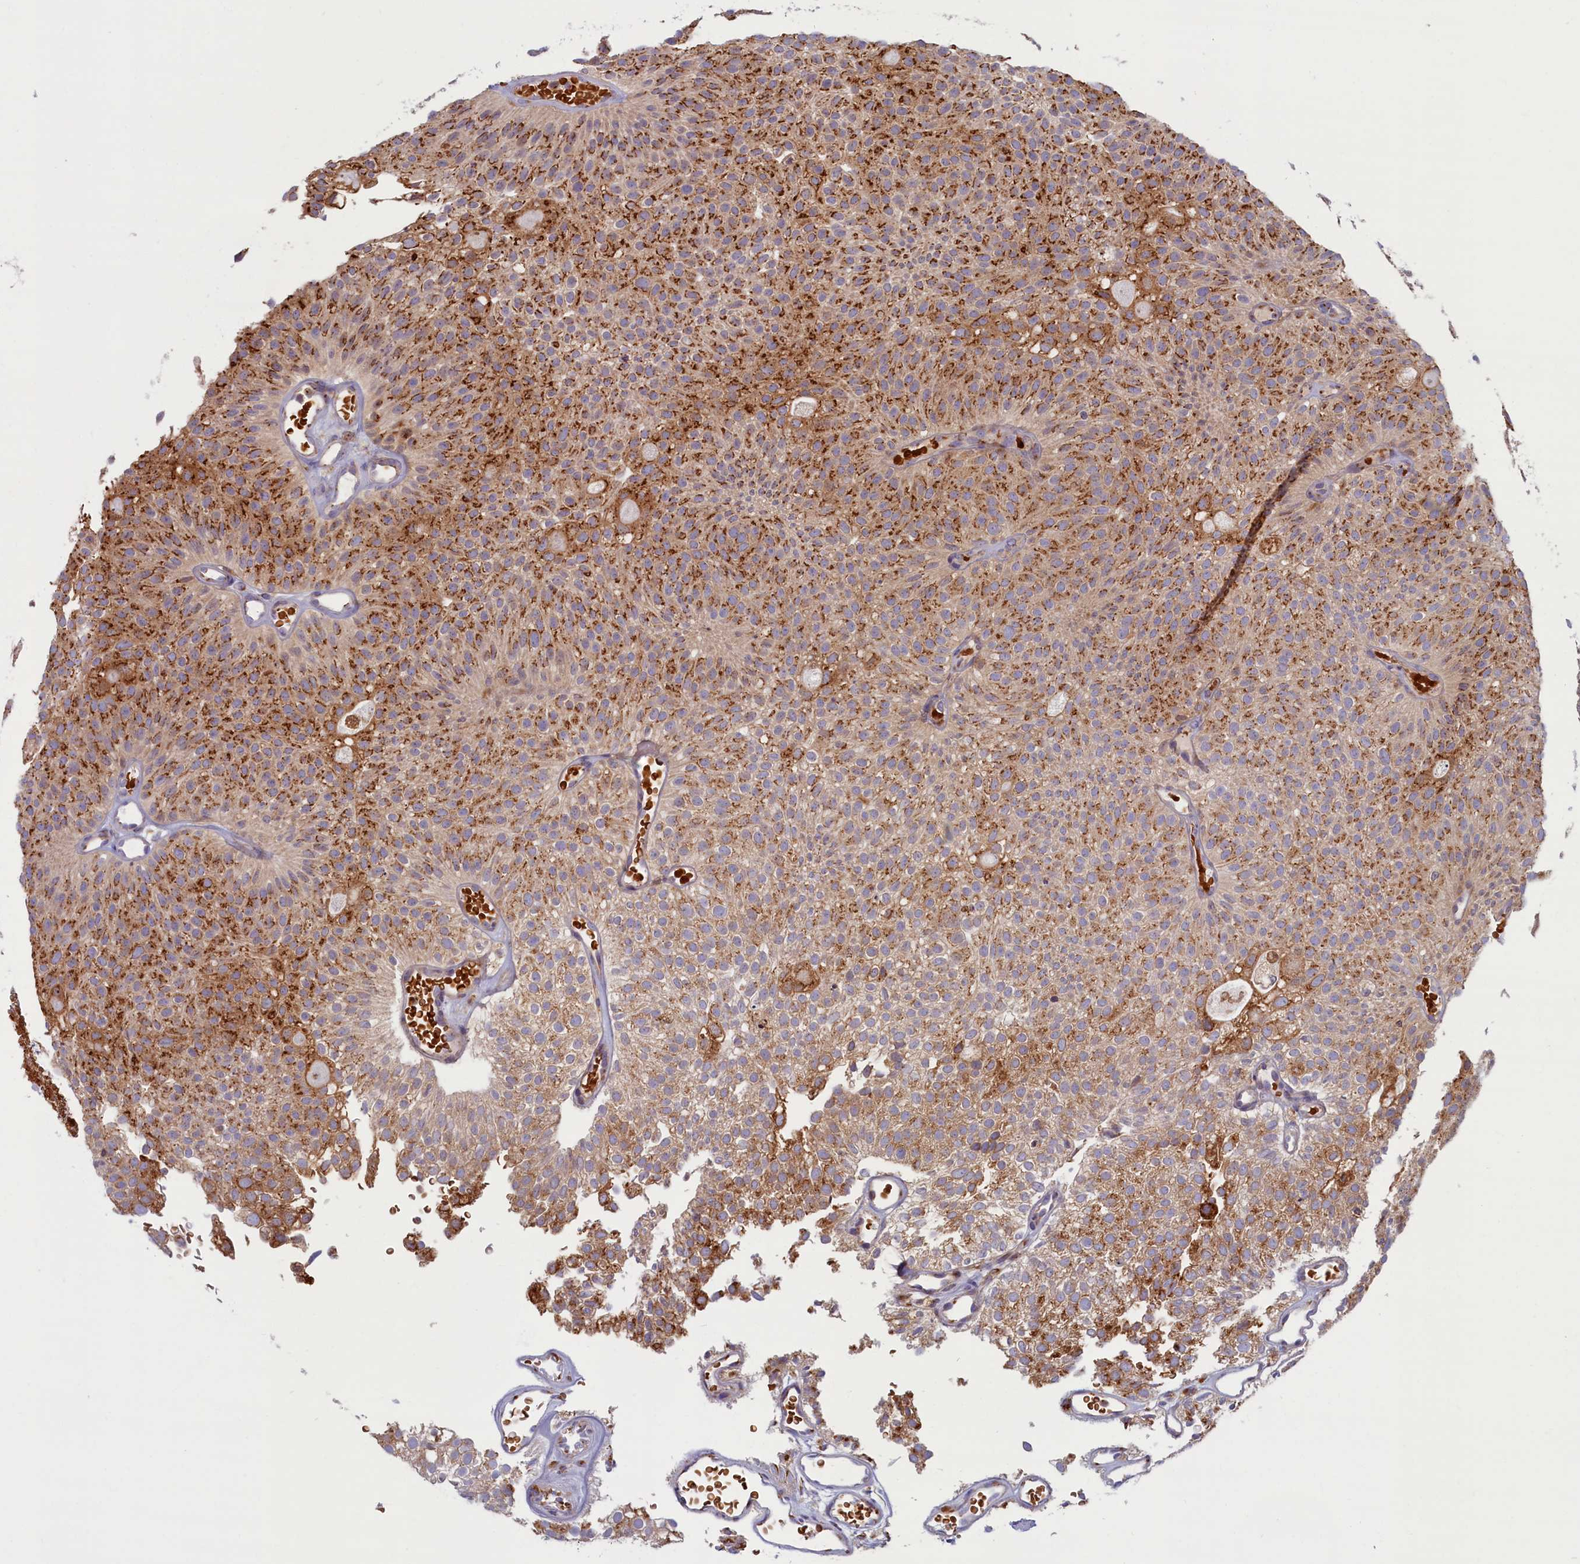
{"staining": {"intensity": "moderate", "quantity": ">75%", "location": "cytoplasmic/membranous"}, "tissue": "urothelial cancer", "cell_type": "Tumor cells", "image_type": "cancer", "snomed": [{"axis": "morphology", "description": "Urothelial carcinoma, Low grade"}, {"axis": "topography", "description": "Urinary bladder"}], "caption": "High-power microscopy captured an IHC micrograph of low-grade urothelial carcinoma, revealing moderate cytoplasmic/membranous expression in approximately >75% of tumor cells.", "gene": "BLVRB", "patient": {"sex": "male", "age": 78}}